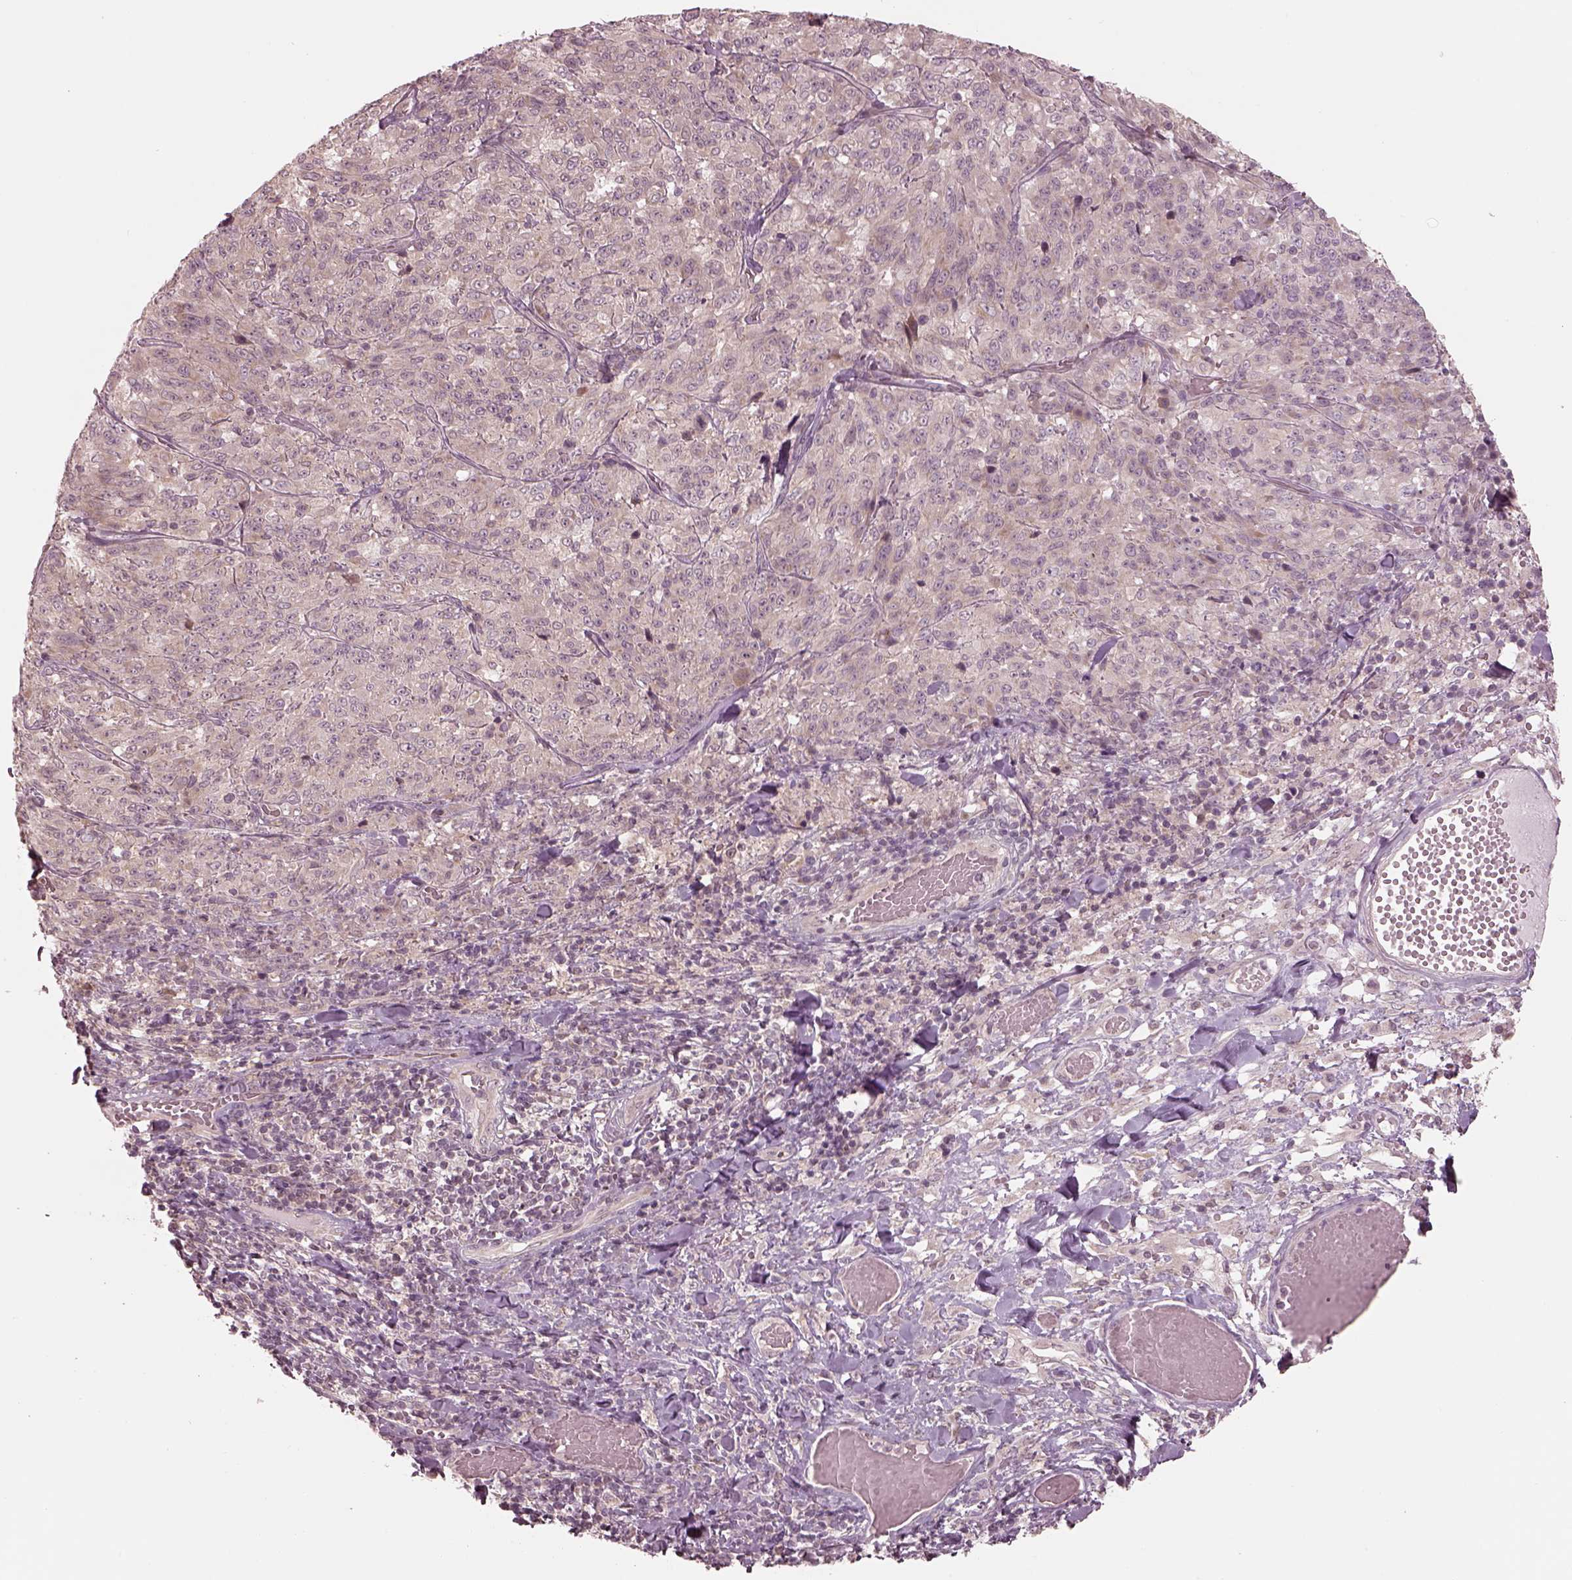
{"staining": {"intensity": "weak", "quantity": "<25%", "location": "cytoplasmic/membranous"}, "tissue": "melanoma", "cell_type": "Tumor cells", "image_type": "cancer", "snomed": [{"axis": "morphology", "description": "Malignant melanoma, NOS"}, {"axis": "topography", "description": "Skin"}], "caption": "An immunohistochemistry micrograph of melanoma is shown. There is no staining in tumor cells of melanoma.", "gene": "IQCB1", "patient": {"sex": "female", "age": 91}}